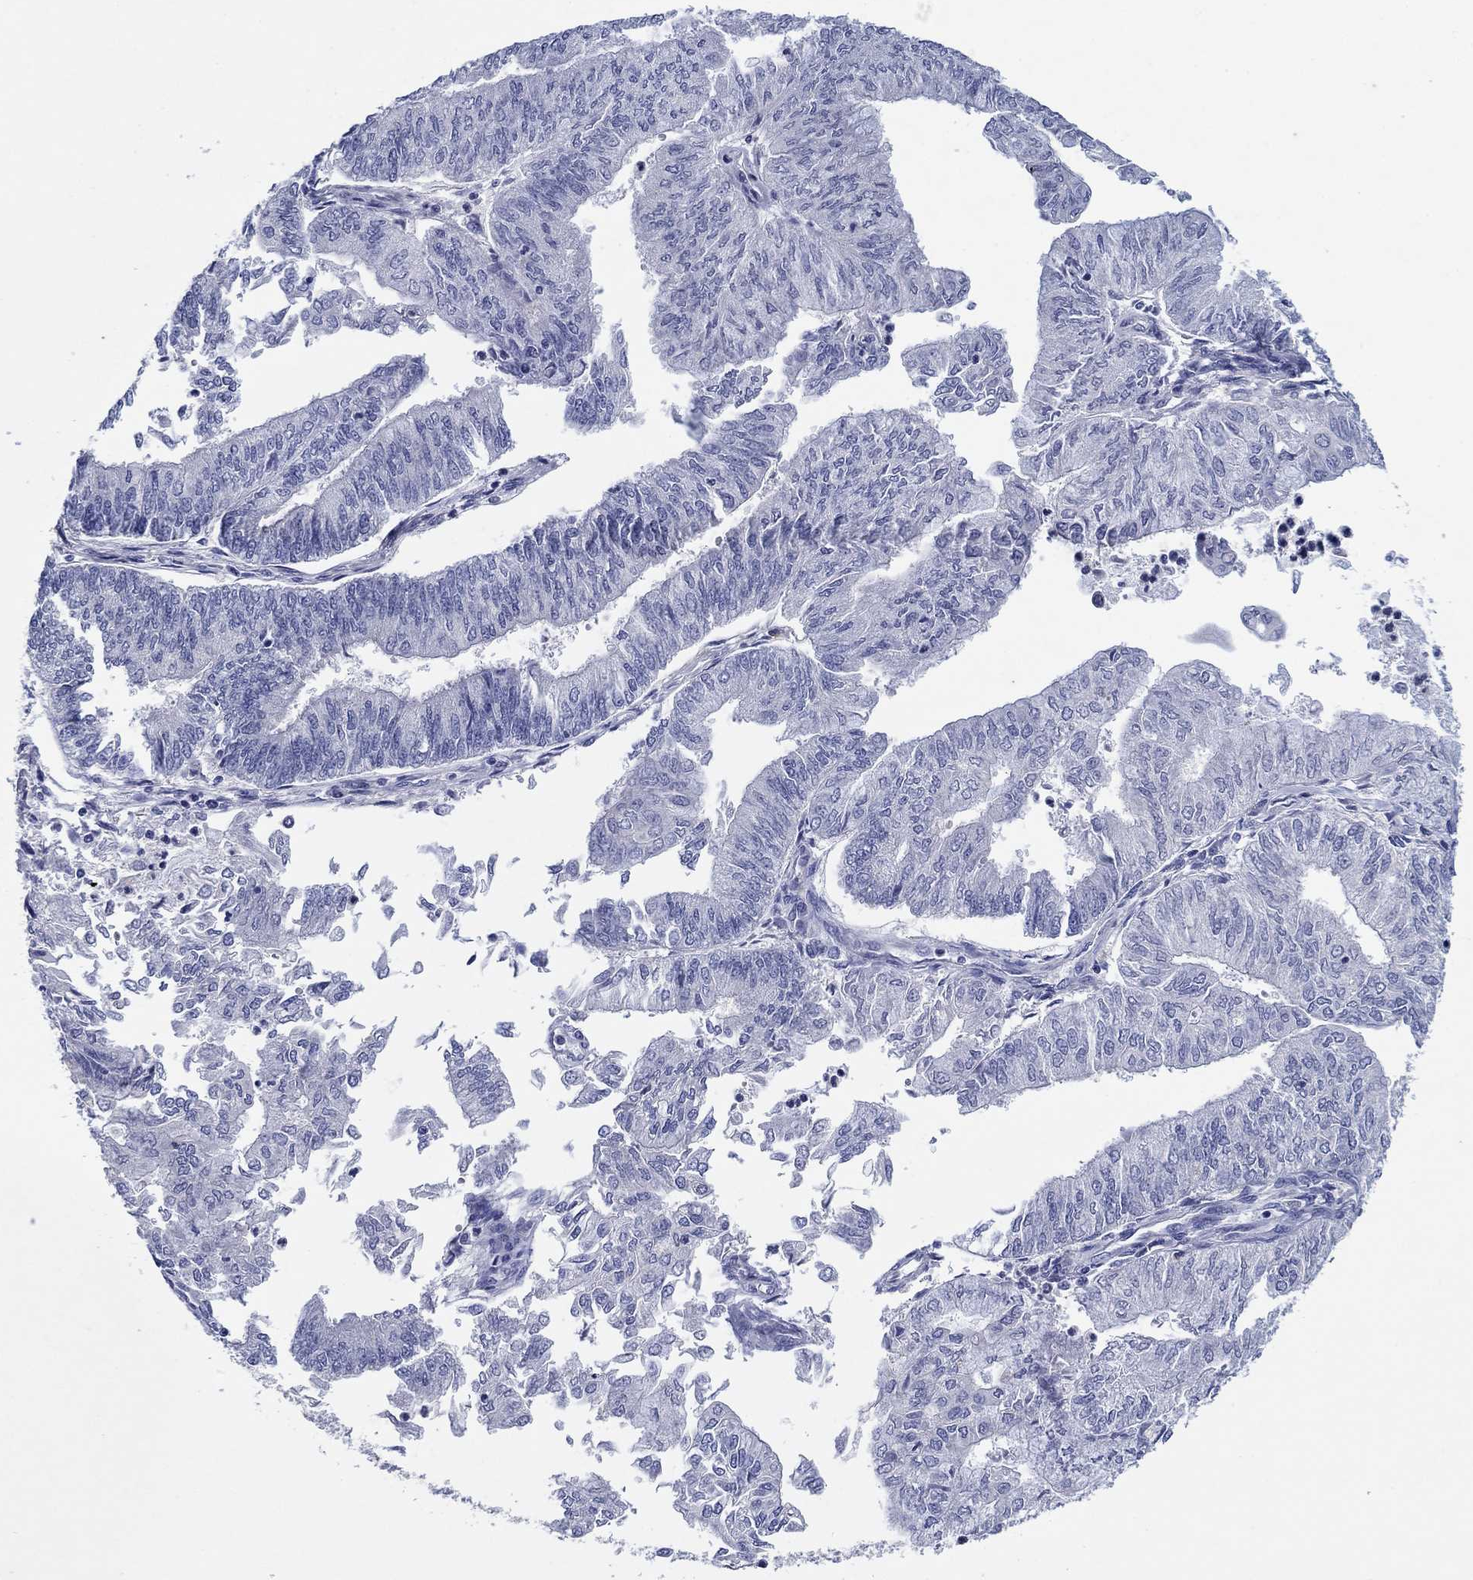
{"staining": {"intensity": "negative", "quantity": "none", "location": "none"}, "tissue": "endometrial cancer", "cell_type": "Tumor cells", "image_type": "cancer", "snomed": [{"axis": "morphology", "description": "Adenocarcinoma, NOS"}, {"axis": "topography", "description": "Endometrium"}], "caption": "The histopathology image exhibits no significant positivity in tumor cells of endometrial adenocarcinoma.", "gene": "HDC", "patient": {"sex": "female", "age": 59}}